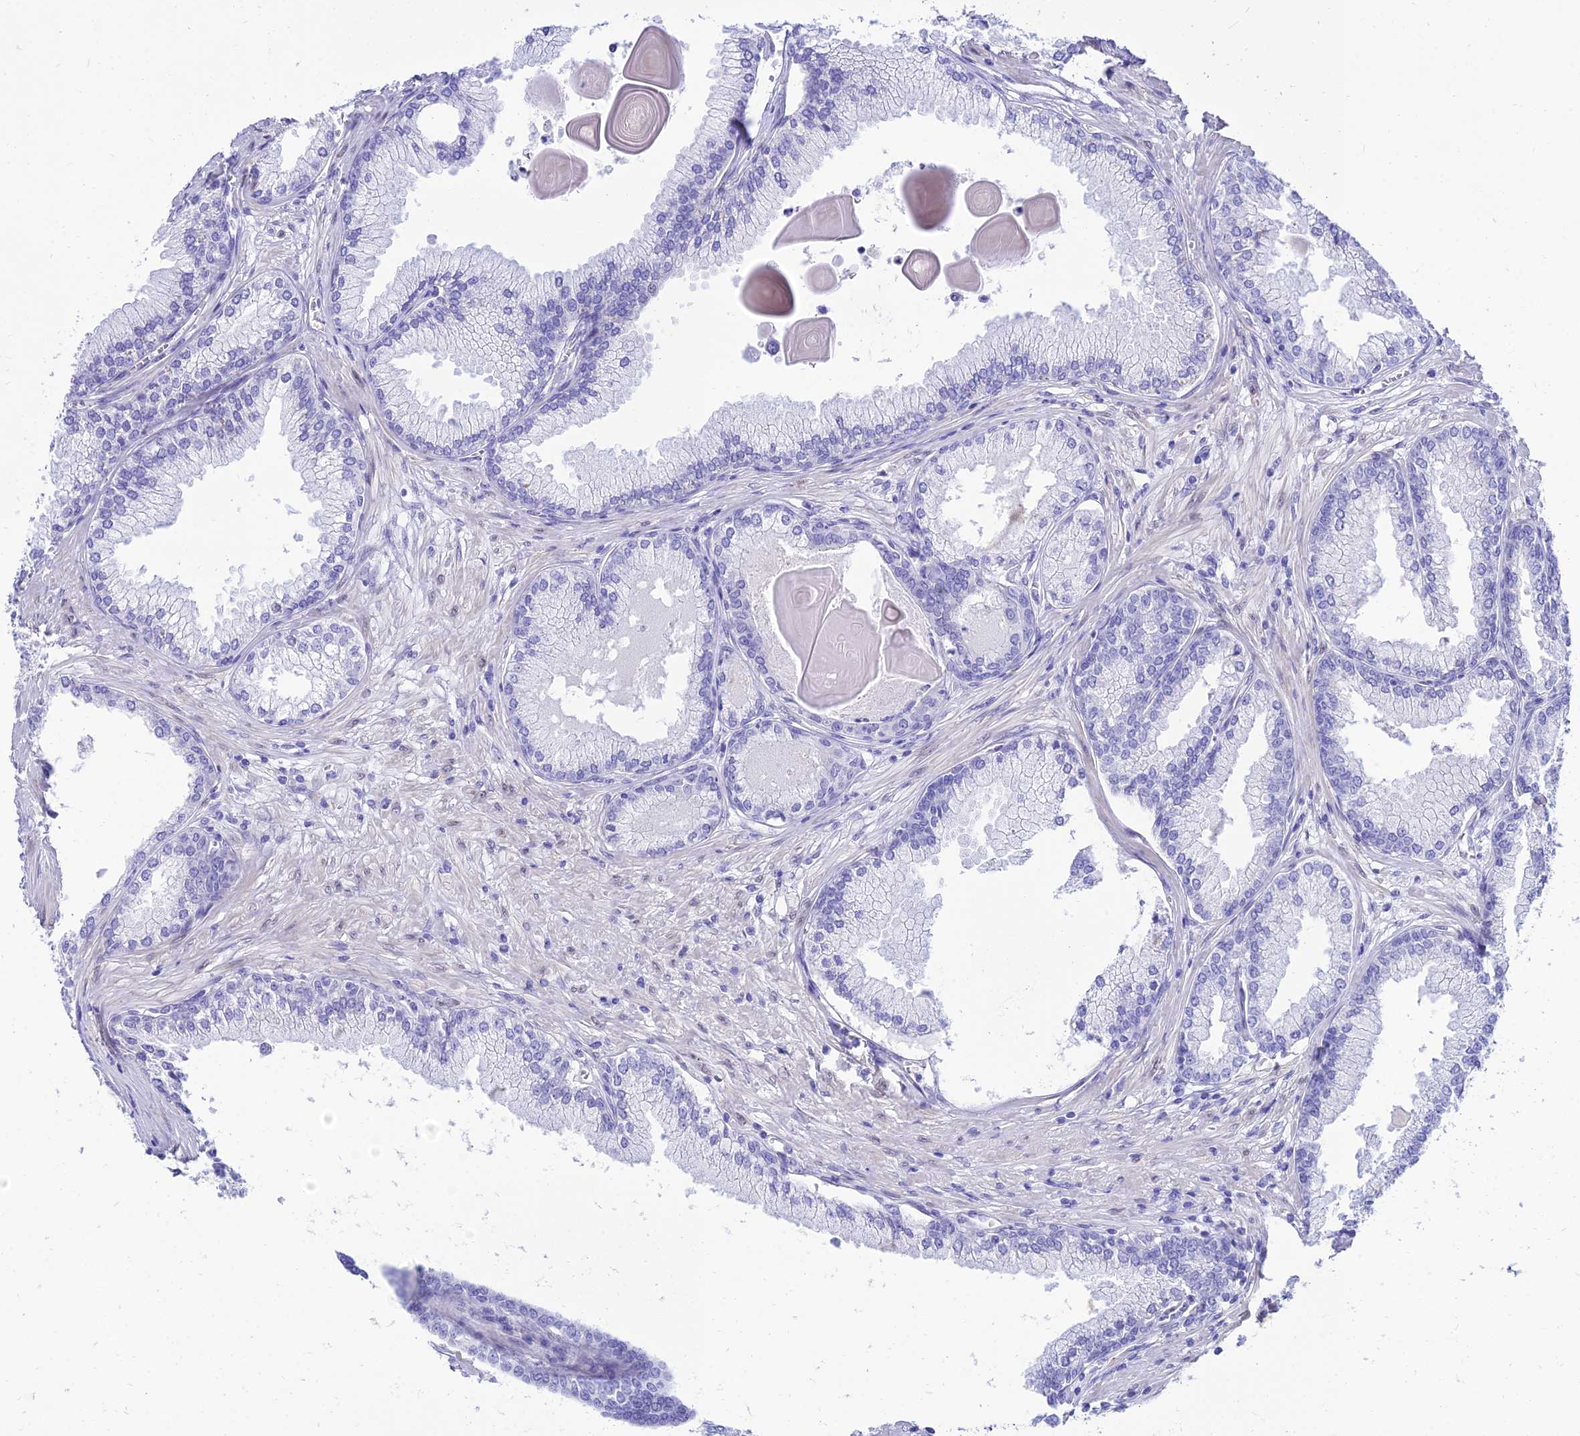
{"staining": {"intensity": "negative", "quantity": "none", "location": "none"}, "tissue": "prostate cancer", "cell_type": "Tumor cells", "image_type": "cancer", "snomed": [{"axis": "morphology", "description": "Adenocarcinoma, High grade"}, {"axis": "topography", "description": "Prostate"}], "caption": "A high-resolution photomicrograph shows IHC staining of prostate cancer, which exhibits no significant staining in tumor cells. (DAB IHC, high magnification).", "gene": "TAC3", "patient": {"sex": "male", "age": 74}}